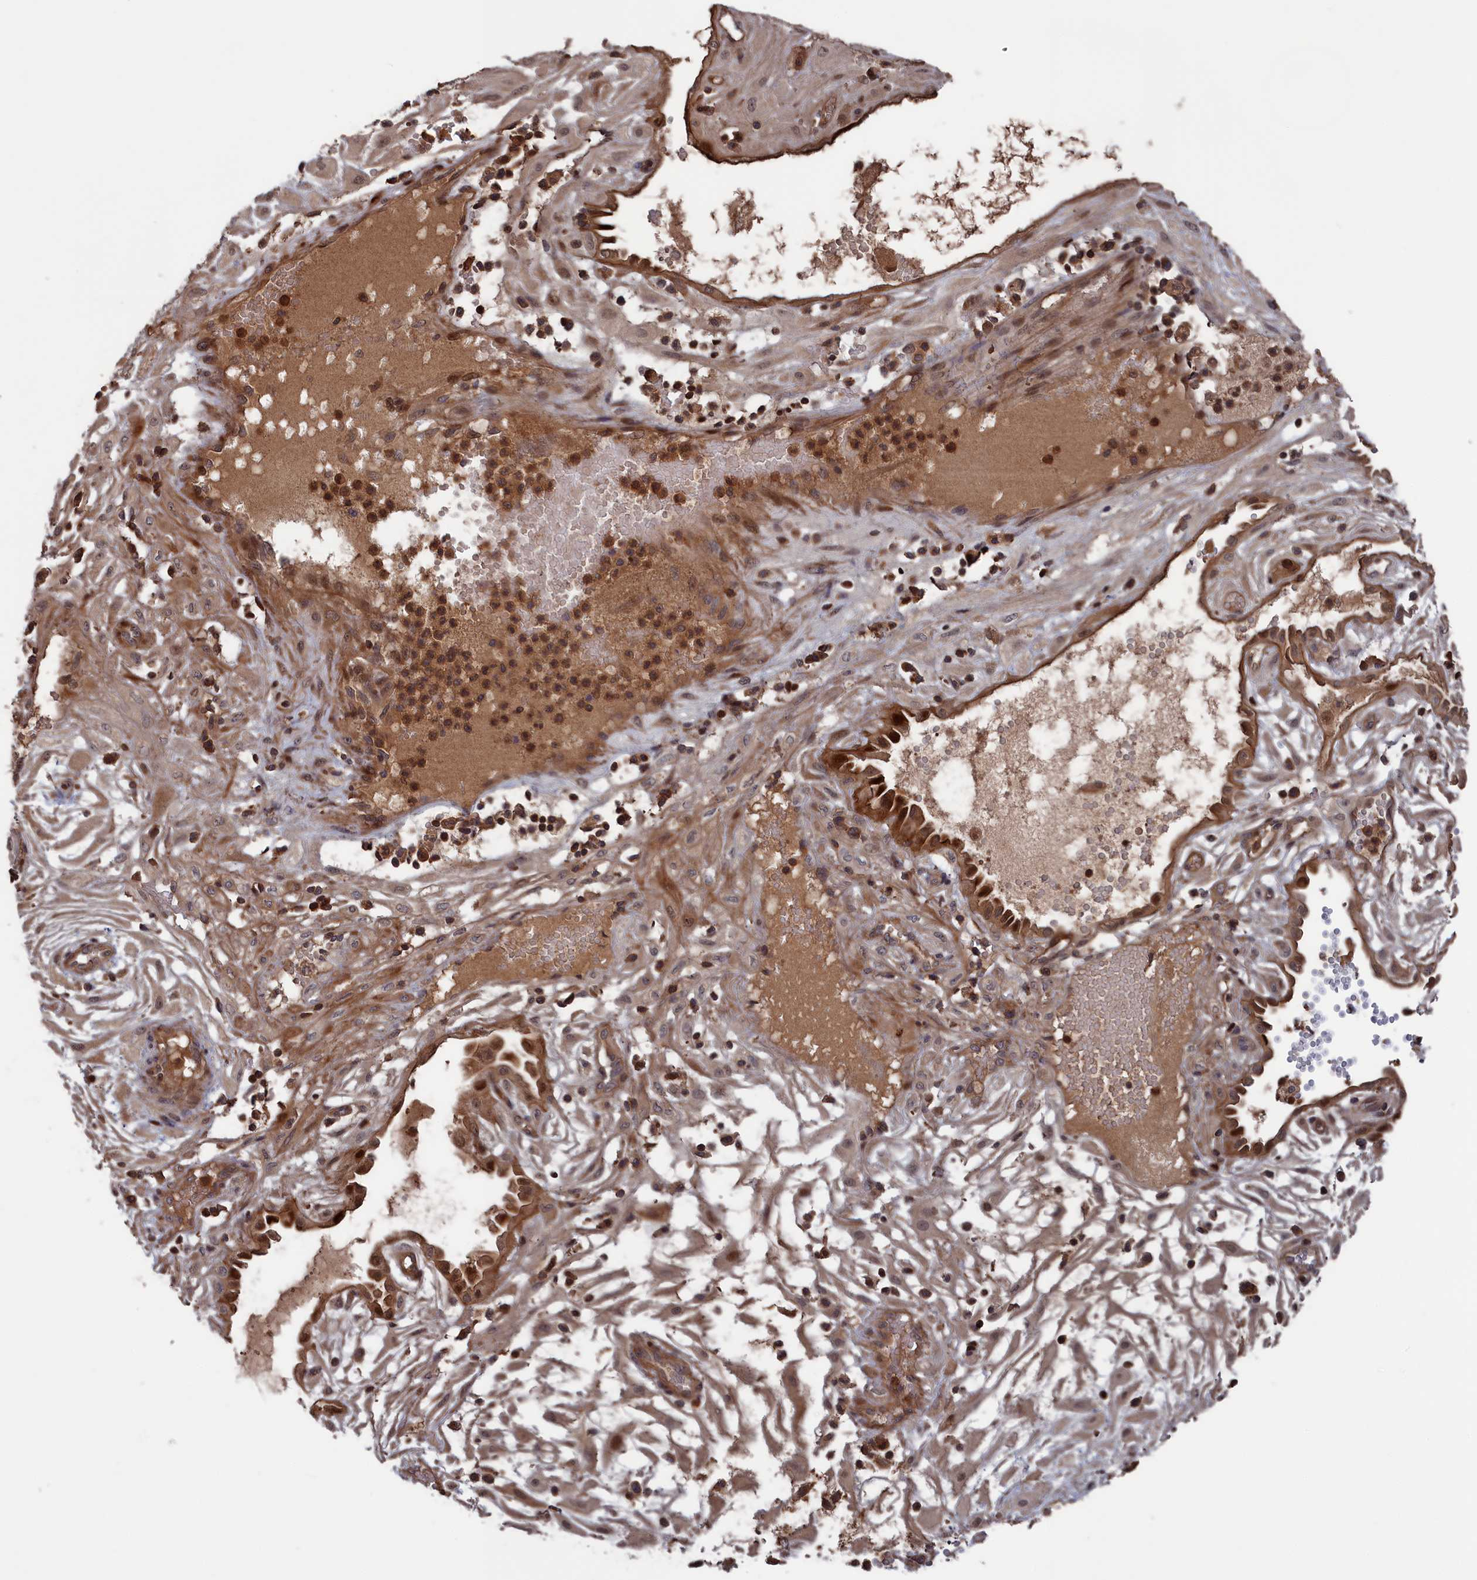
{"staining": {"intensity": "moderate", "quantity": "25%-75%", "location": "nuclear"}, "tissue": "cervical cancer", "cell_type": "Tumor cells", "image_type": "cancer", "snomed": [{"axis": "morphology", "description": "Squamous cell carcinoma, NOS"}, {"axis": "topography", "description": "Cervix"}], "caption": "Immunohistochemistry staining of squamous cell carcinoma (cervical), which shows medium levels of moderate nuclear positivity in approximately 25%-75% of tumor cells indicating moderate nuclear protein expression. The staining was performed using DAB (brown) for protein detection and nuclei were counterstained in hematoxylin (blue).", "gene": "PLA2G15", "patient": {"sex": "female", "age": 36}}